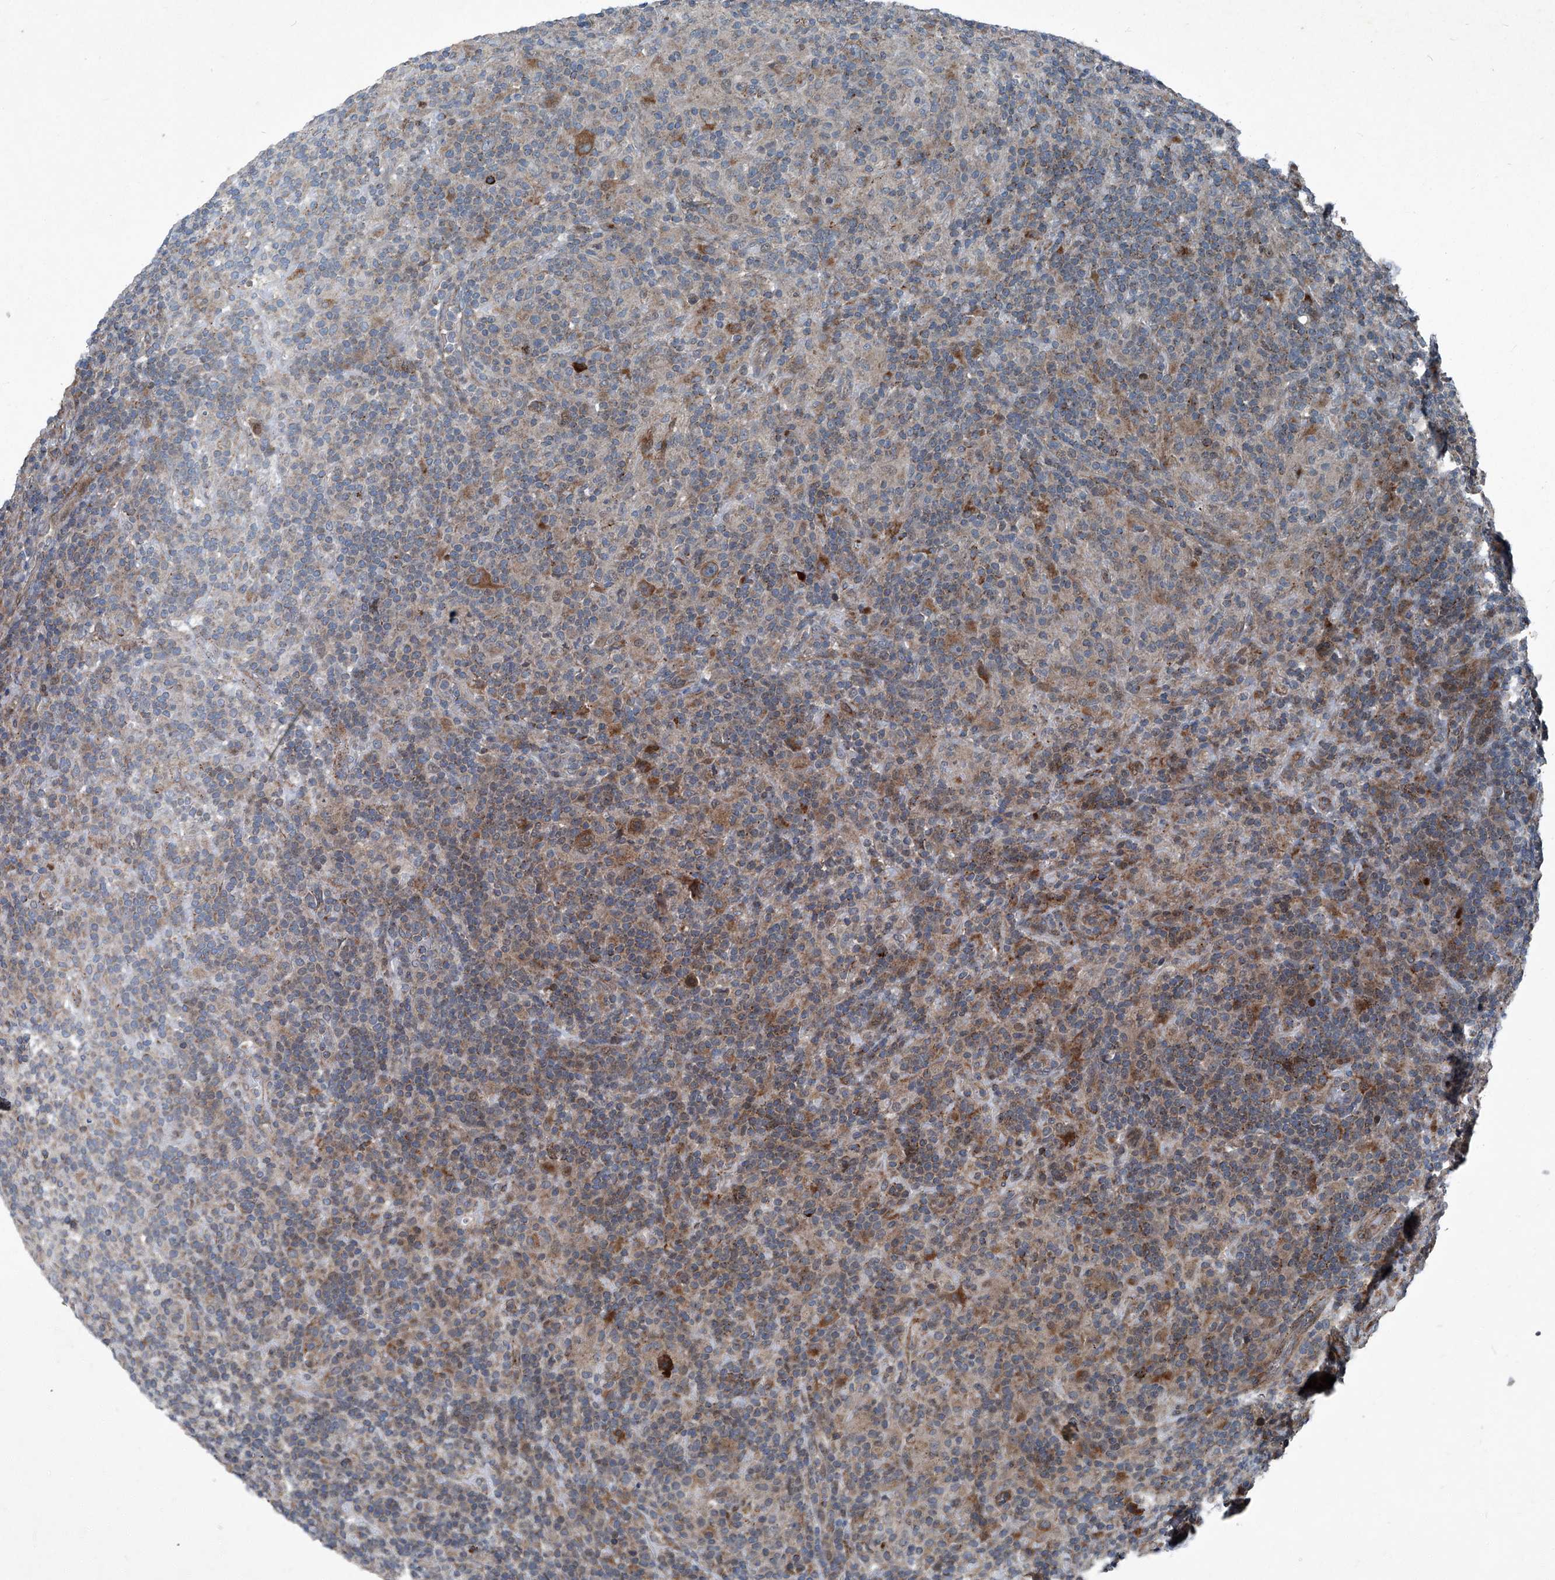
{"staining": {"intensity": "moderate", "quantity": ">75%", "location": "cytoplasmic/membranous"}, "tissue": "lymphoma", "cell_type": "Tumor cells", "image_type": "cancer", "snomed": [{"axis": "morphology", "description": "Hodgkin's disease, NOS"}, {"axis": "topography", "description": "Lymph node"}], "caption": "Human Hodgkin's disease stained with a brown dye demonstrates moderate cytoplasmic/membranous positive expression in about >75% of tumor cells.", "gene": "SENP2", "patient": {"sex": "male", "age": 70}}